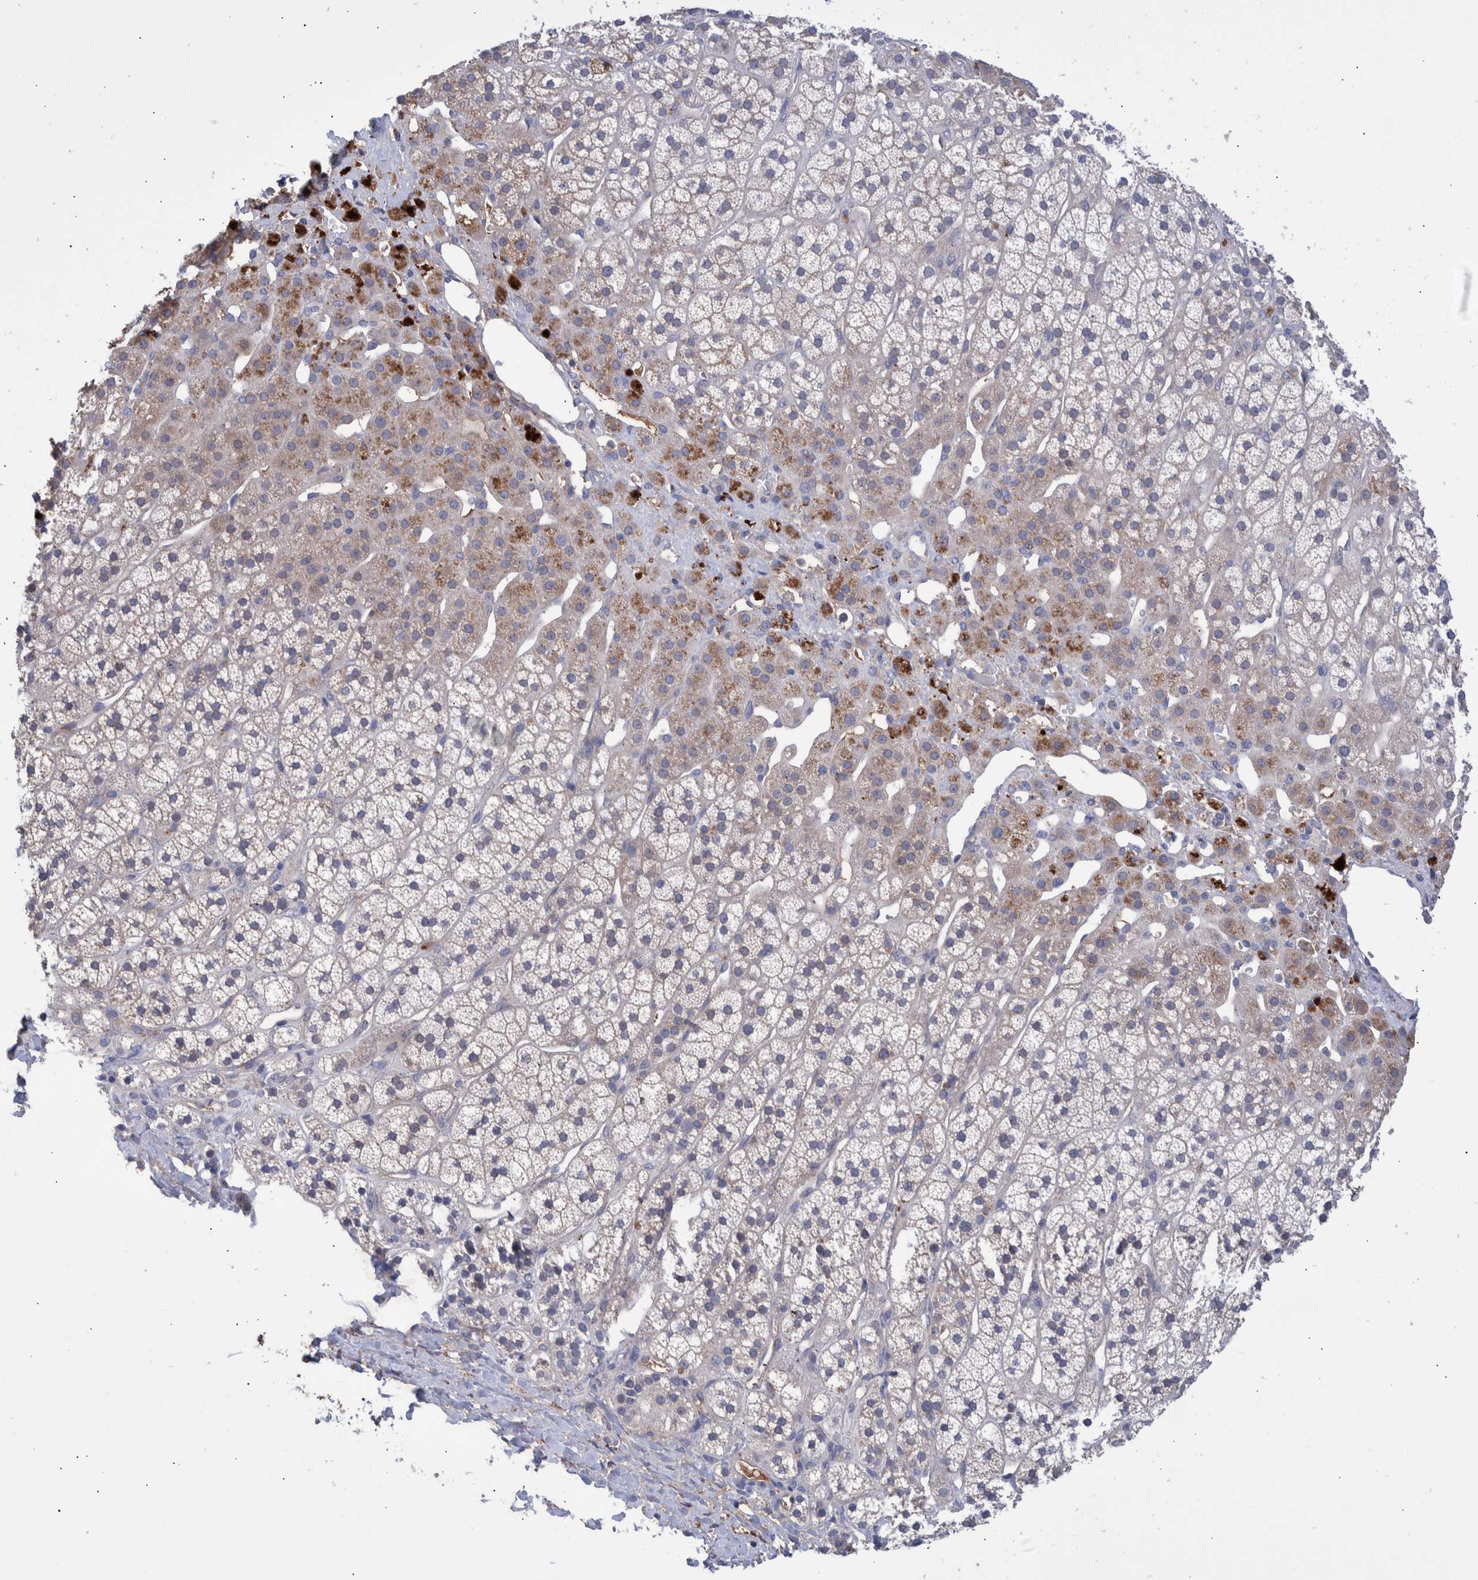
{"staining": {"intensity": "moderate", "quantity": "25%-75%", "location": "cytoplasmic/membranous"}, "tissue": "adrenal gland", "cell_type": "Glandular cells", "image_type": "normal", "snomed": [{"axis": "morphology", "description": "Normal tissue, NOS"}, {"axis": "topography", "description": "Adrenal gland"}], "caption": "Immunohistochemistry (IHC) (DAB) staining of normal adrenal gland shows moderate cytoplasmic/membranous protein staining in approximately 25%-75% of glandular cells.", "gene": "DLL4", "patient": {"sex": "male", "age": 56}}